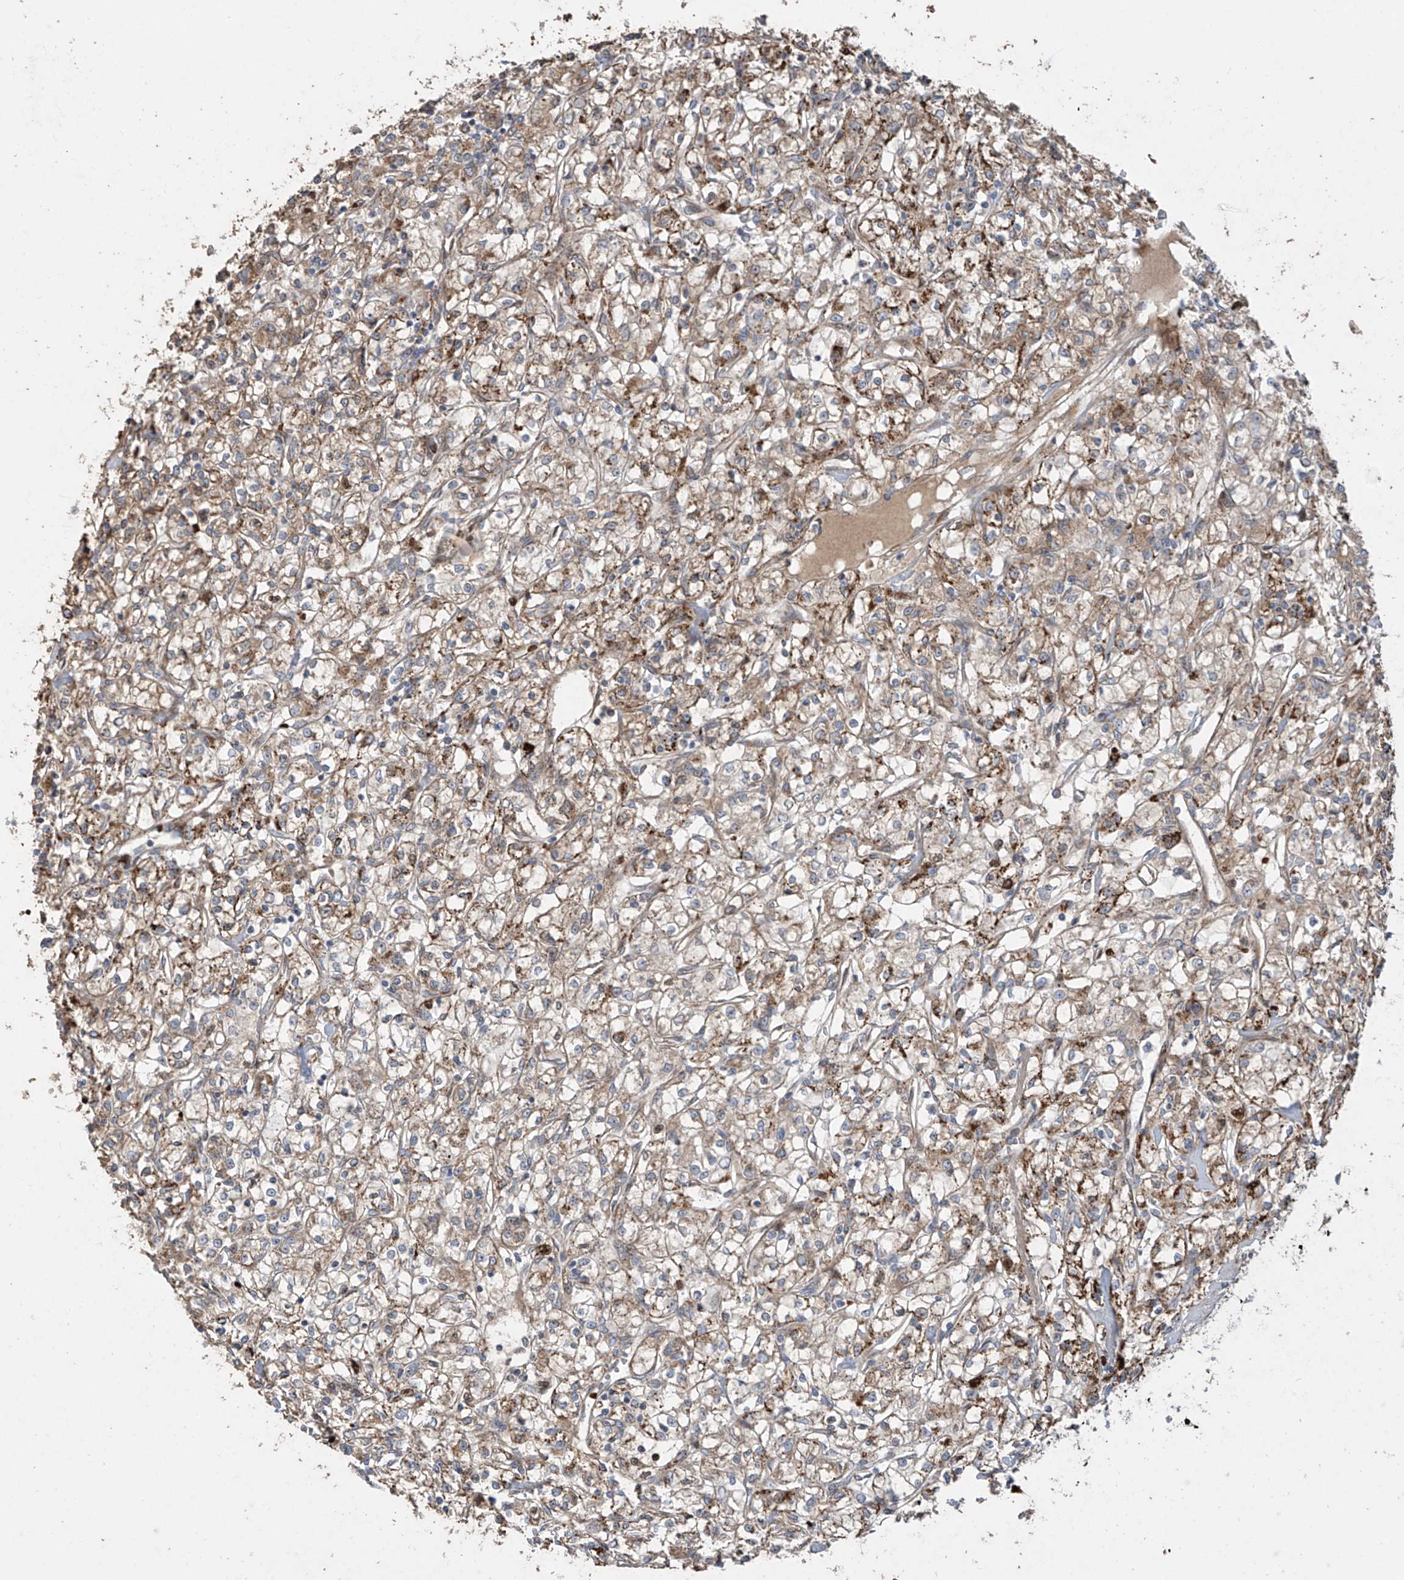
{"staining": {"intensity": "moderate", "quantity": "25%-75%", "location": "cytoplasmic/membranous"}, "tissue": "renal cancer", "cell_type": "Tumor cells", "image_type": "cancer", "snomed": [{"axis": "morphology", "description": "Adenocarcinoma, NOS"}, {"axis": "topography", "description": "Kidney"}], "caption": "IHC staining of renal cancer (adenocarcinoma), which demonstrates medium levels of moderate cytoplasmic/membranous expression in approximately 25%-75% of tumor cells indicating moderate cytoplasmic/membranous protein expression. The staining was performed using DAB (brown) for protein detection and nuclei were counterstained in hematoxylin (blue).", "gene": "ABTB1", "patient": {"sex": "female", "age": 59}}